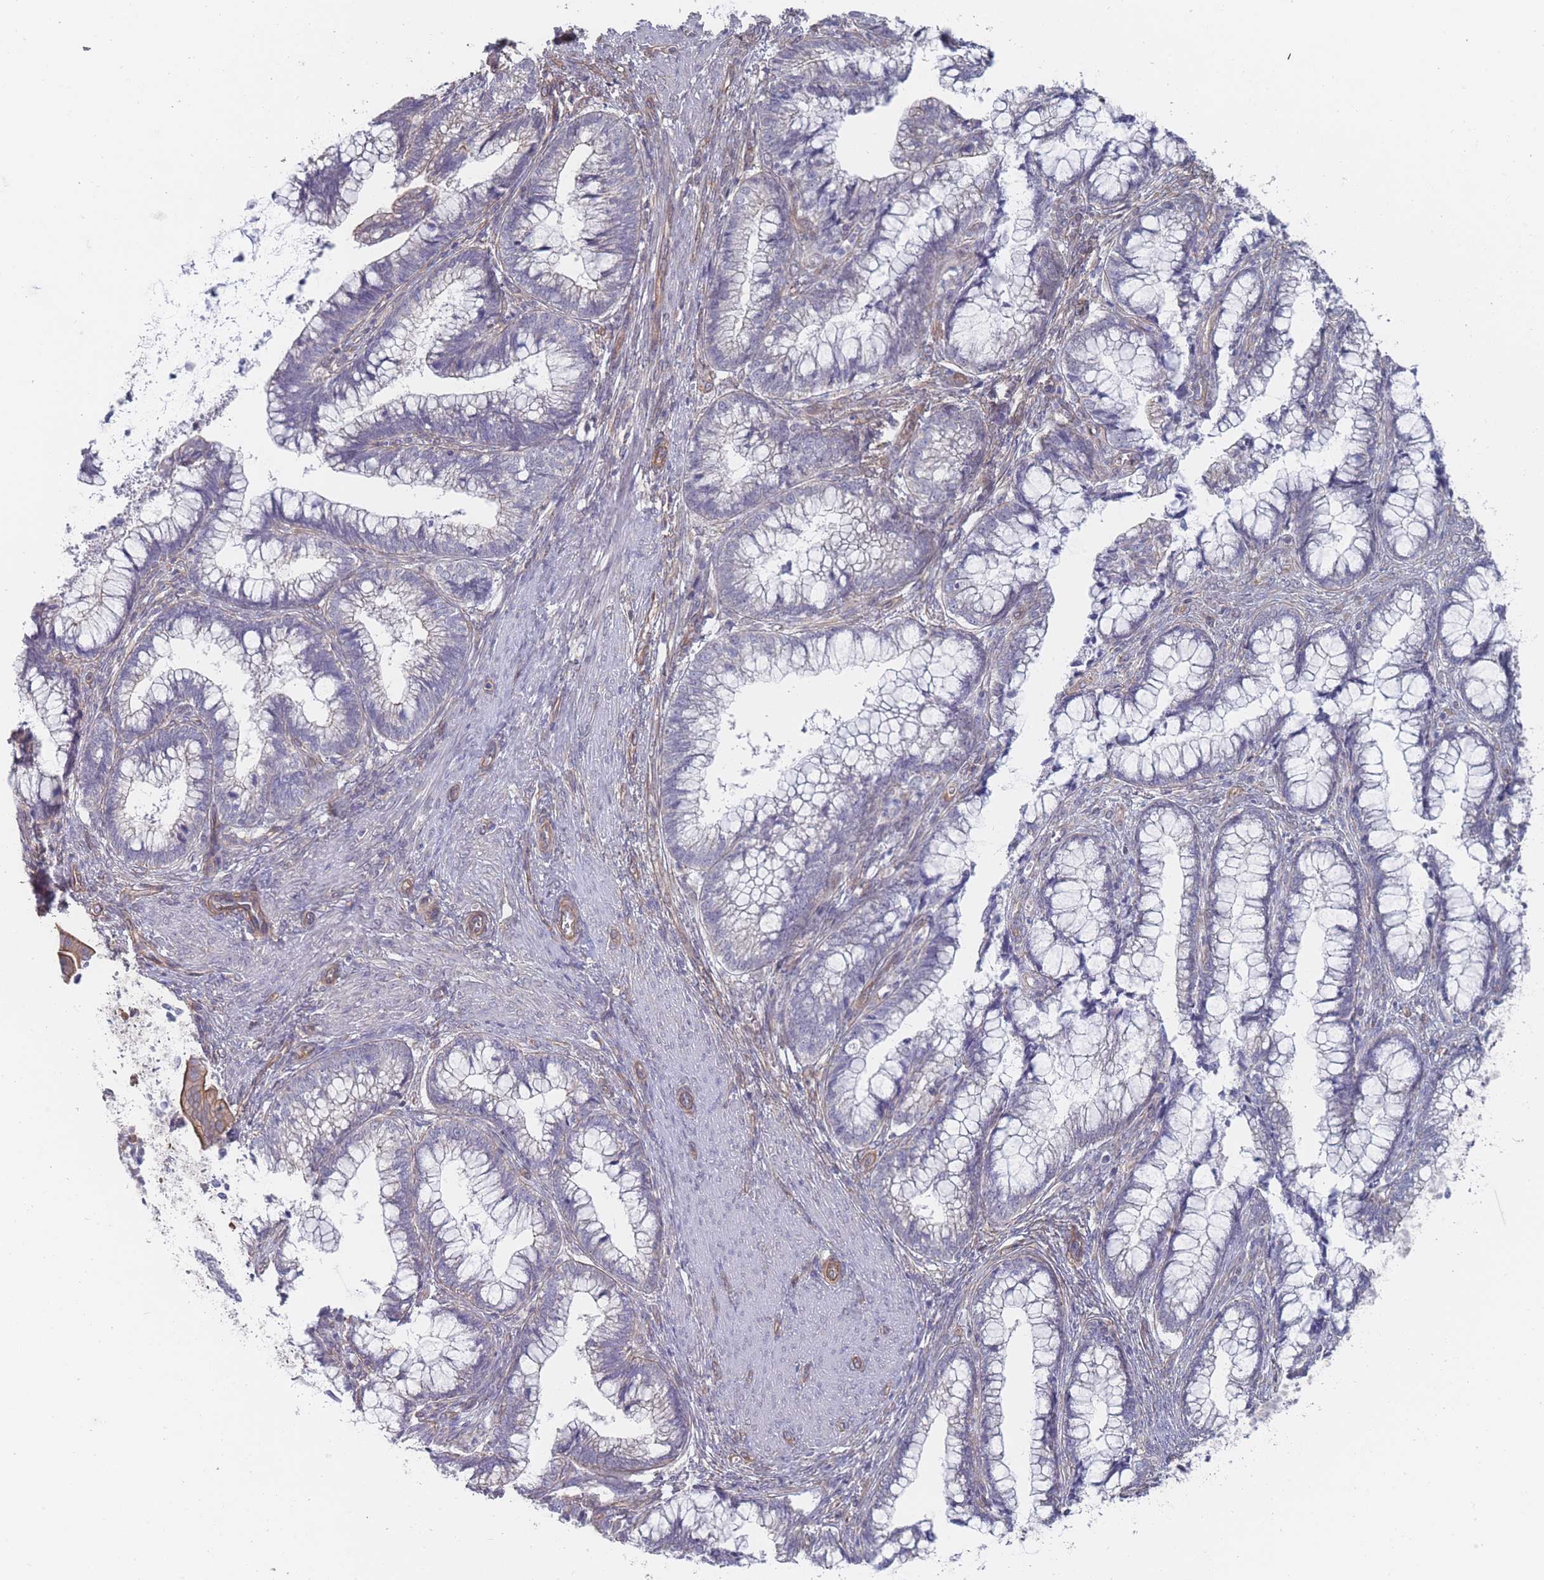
{"staining": {"intensity": "negative", "quantity": "none", "location": "none"}, "tissue": "cervical cancer", "cell_type": "Tumor cells", "image_type": "cancer", "snomed": [{"axis": "morphology", "description": "Adenocarcinoma, NOS"}, {"axis": "topography", "description": "Cervix"}], "caption": "IHC micrograph of cervical cancer (adenocarcinoma) stained for a protein (brown), which shows no expression in tumor cells. (DAB (3,3'-diaminobenzidine) IHC, high magnification).", "gene": "SLC1A6", "patient": {"sex": "female", "age": 44}}